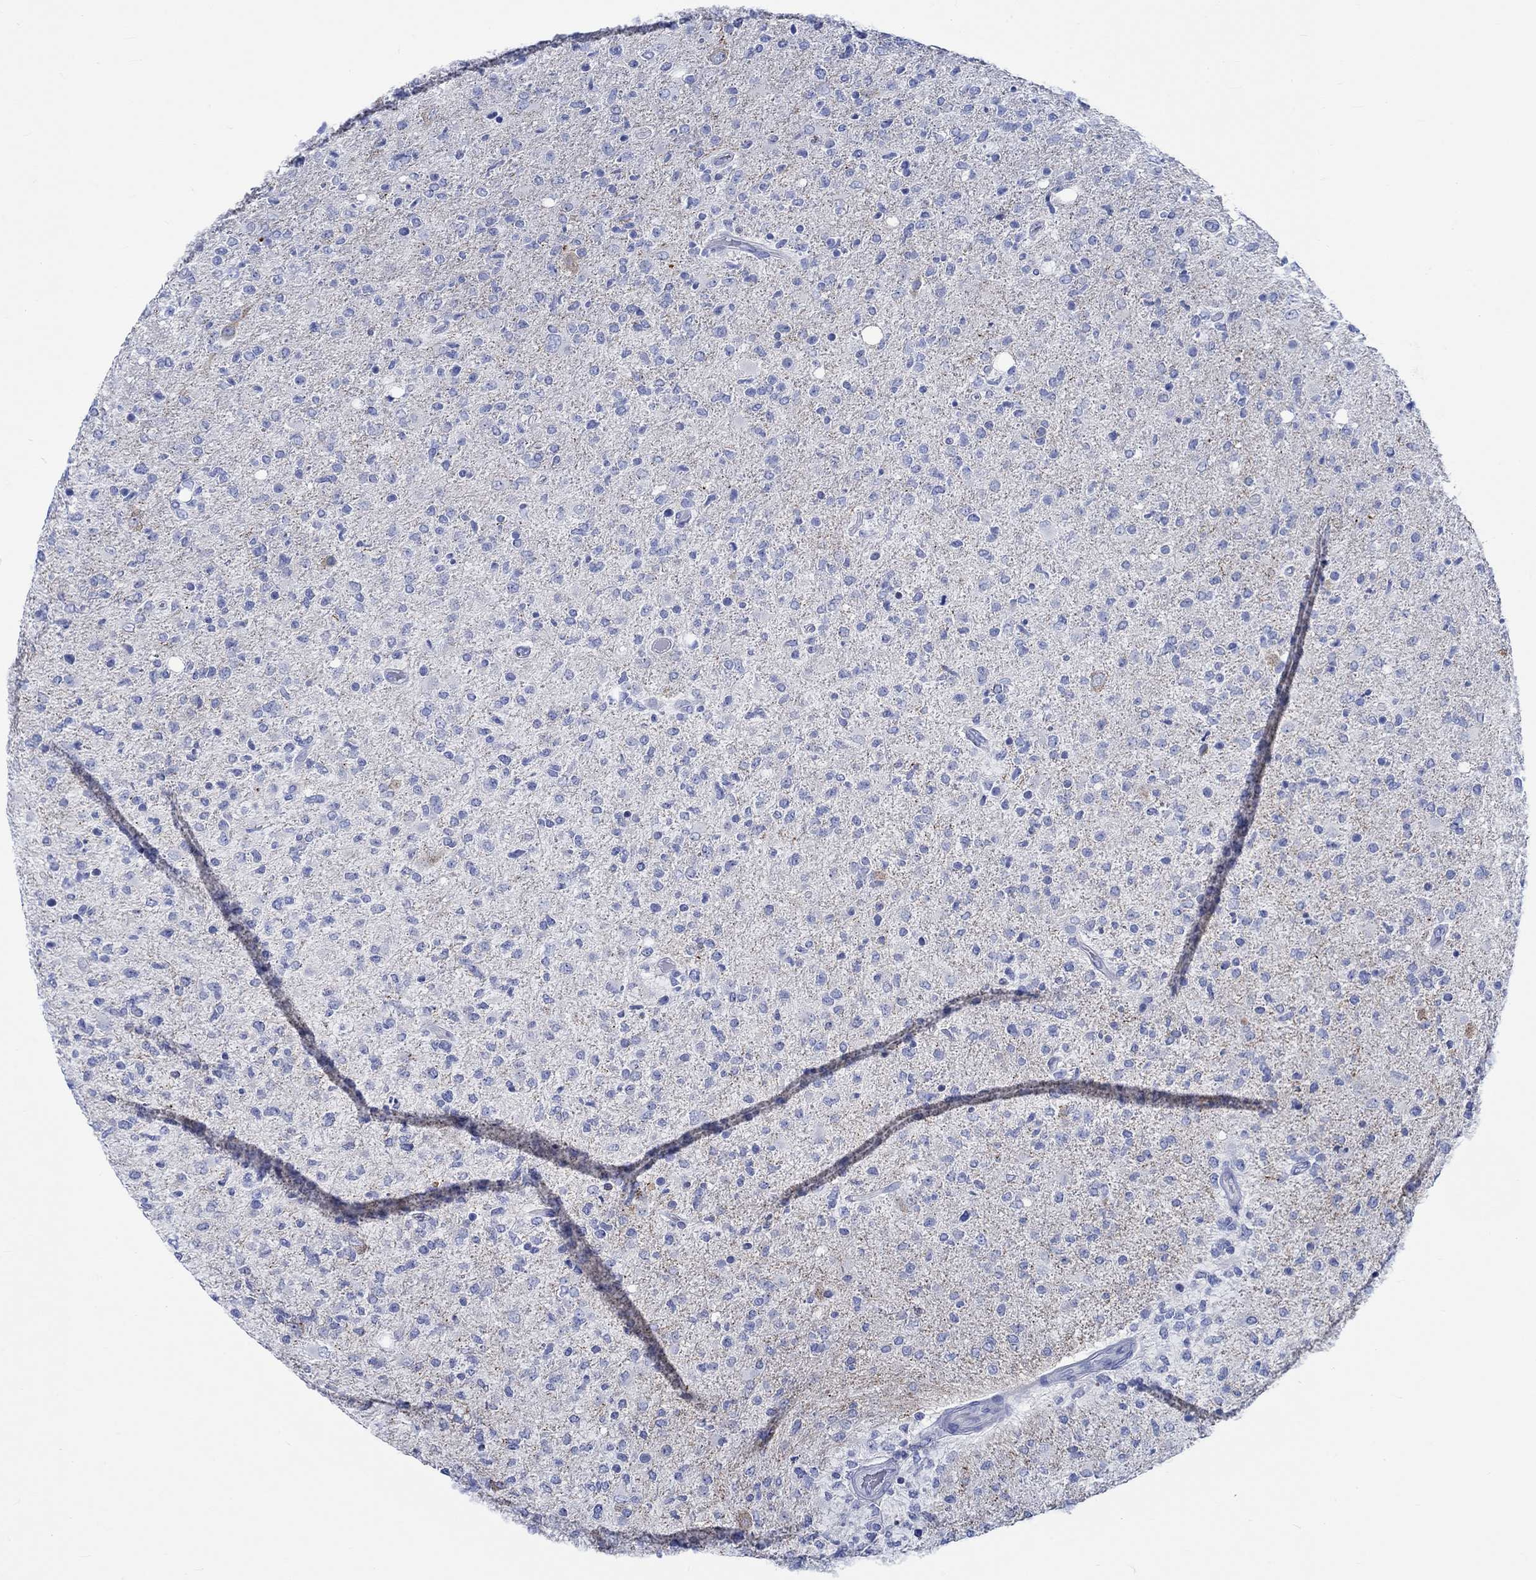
{"staining": {"intensity": "negative", "quantity": "none", "location": "none"}, "tissue": "glioma", "cell_type": "Tumor cells", "image_type": "cancer", "snomed": [{"axis": "morphology", "description": "Glioma, malignant, High grade"}, {"axis": "topography", "description": "Cerebral cortex"}], "caption": "Glioma was stained to show a protein in brown. There is no significant positivity in tumor cells.", "gene": "PTPRN2", "patient": {"sex": "male", "age": 70}}